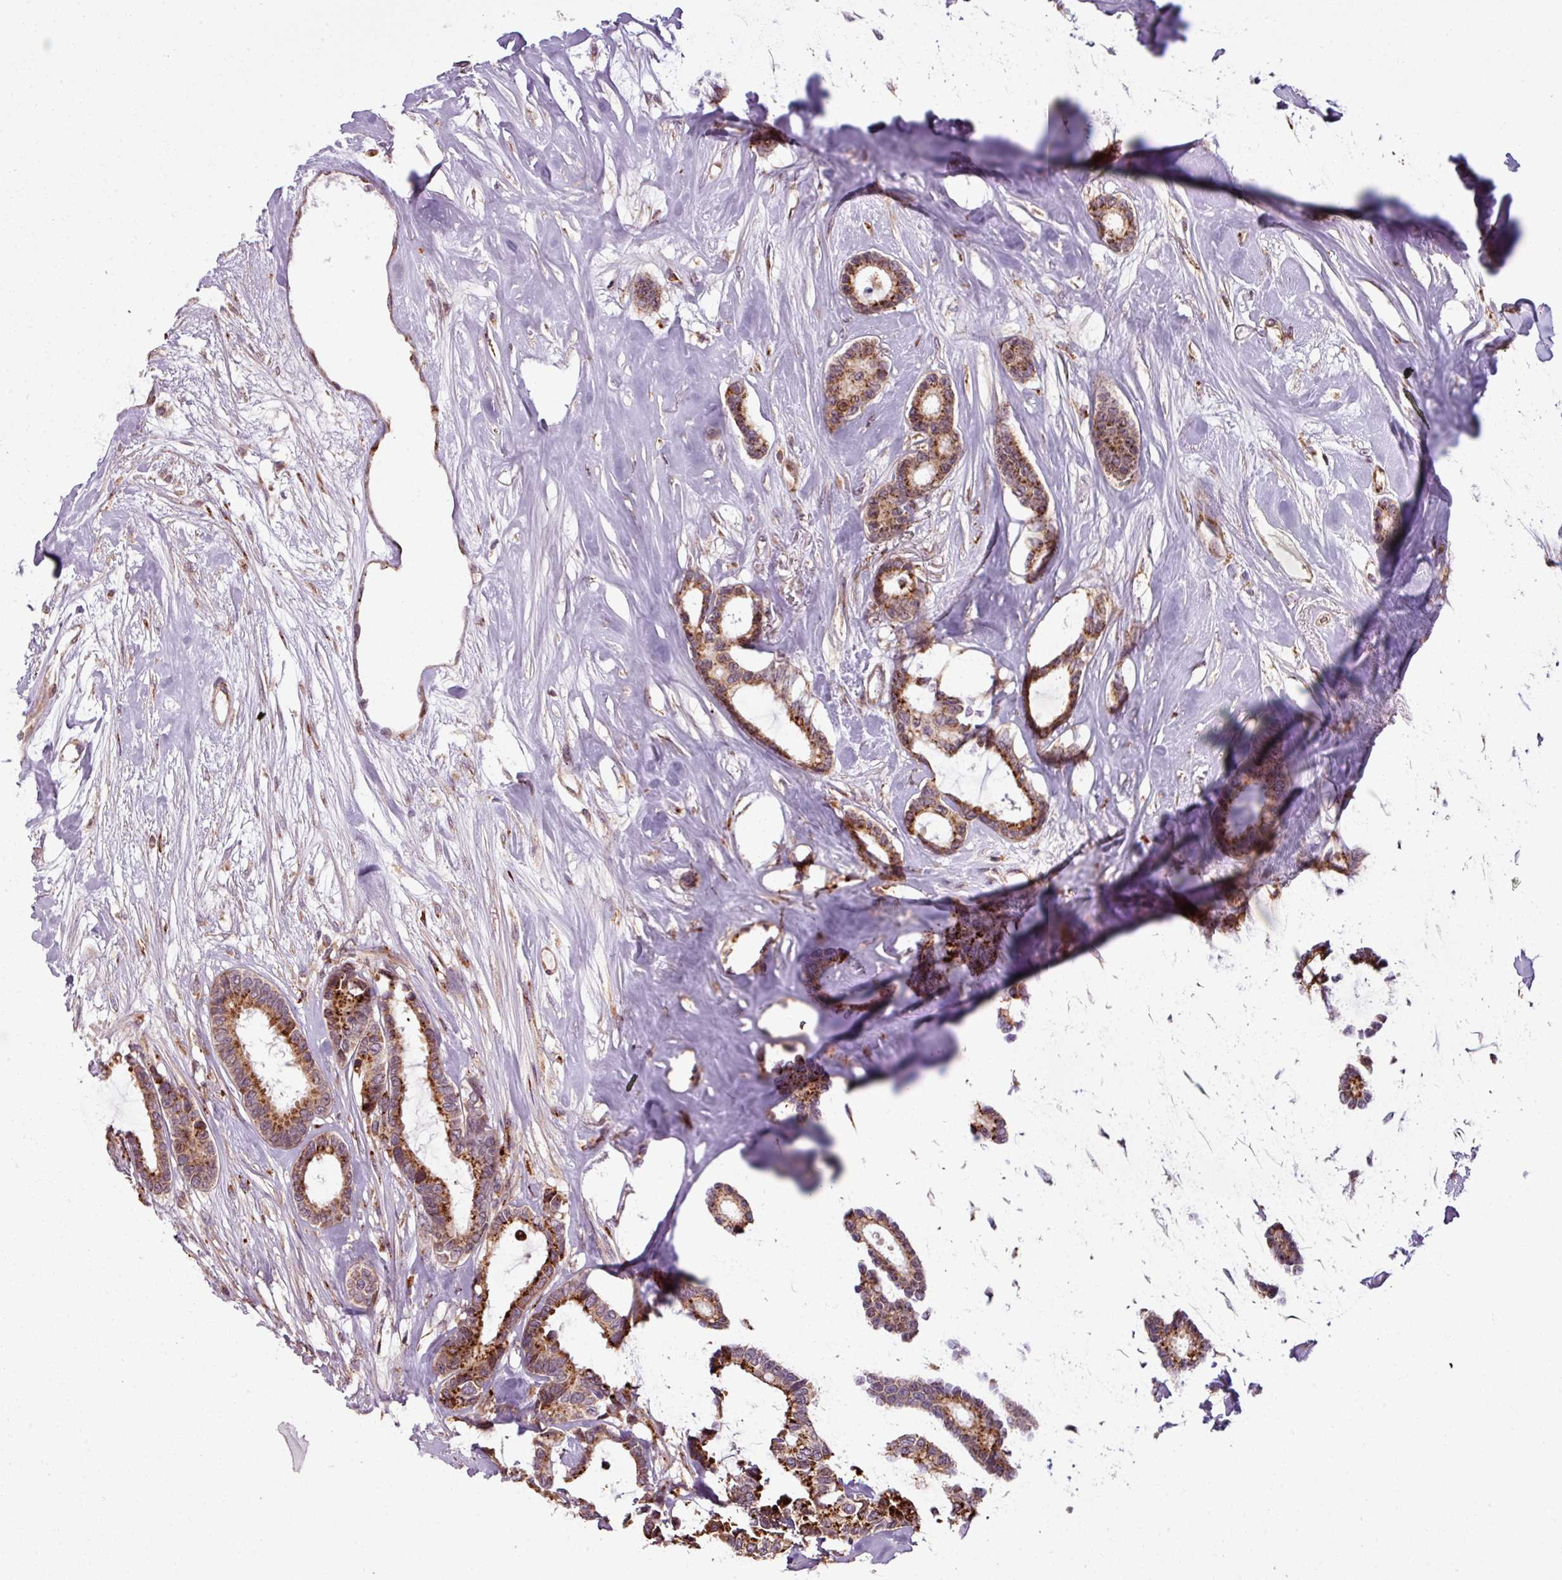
{"staining": {"intensity": "strong", "quantity": "25%-75%", "location": "cytoplasmic/membranous"}, "tissue": "breast cancer", "cell_type": "Tumor cells", "image_type": "cancer", "snomed": [{"axis": "morphology", "description": "Duct carcinoma"}, {"axis": "topography", "description": "Breast"}], "caption": "High-magnification brightfield microscopy of invasive ductal carcinoma (breast) stained with DAB (3,3'-diaminobenzidine) (brown) and counterstained with hematoxylin (blue). tumor cells exhibit strong cytoplasmic/membranous staining is appreciated in approximately25%-75% of cells. (Brightfield microscopy of DAB IHC at high magnification).", "gene": "MAGT1", "patient": {"sex": "female", "age": 87}}